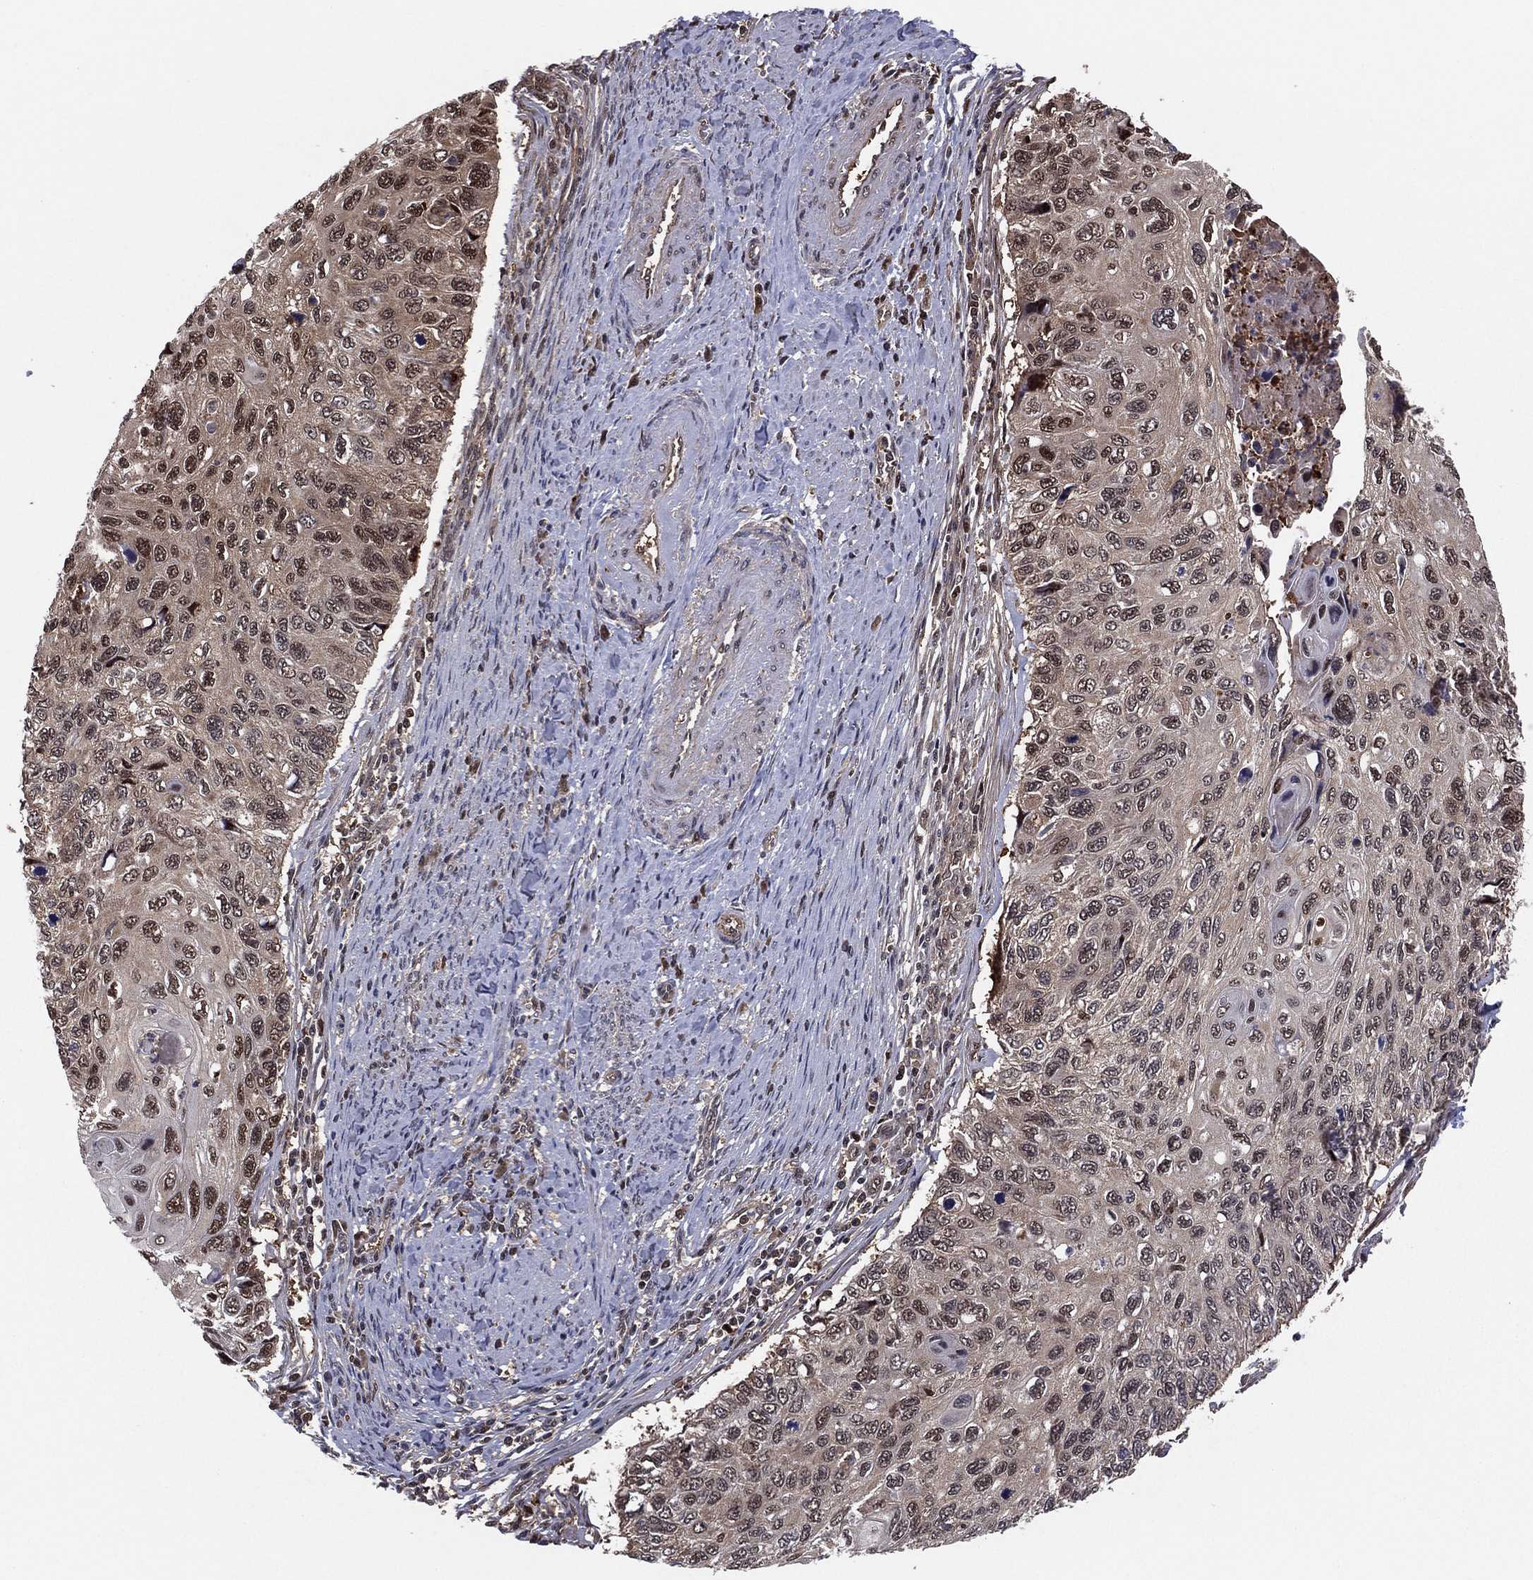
{"staining": {"intensity": "moderate", "quantity": "25%-75%", "location": "cytoplasmic/membranous,nuclear"}, "tissue": "cervical cancer", "cell_type": "Tumor cells", "image_type": "cancer", "snomed": [{"axis": "morphology", "description": "Squamous cell carcinoma, NOS"}, {"axis": "topography", "description": "Cervix"}], "caption": "Immunohistochemistry staining of cervical cancer (squamous cell carcinoma), which exhibits medium levels of moderate cytoplasmic/membranous and nuclear positivity in approximately 25%-75% of tumor cells indicating moderate cytoplasmic/membranous and nuclear protein positivity. The staining was performed using DAB (brown) for protein detection and nuclei were counterstained in hematoxylin (blue).", "gene": "ICOSLG", "patient": {"sex": "female", "age": 70}}